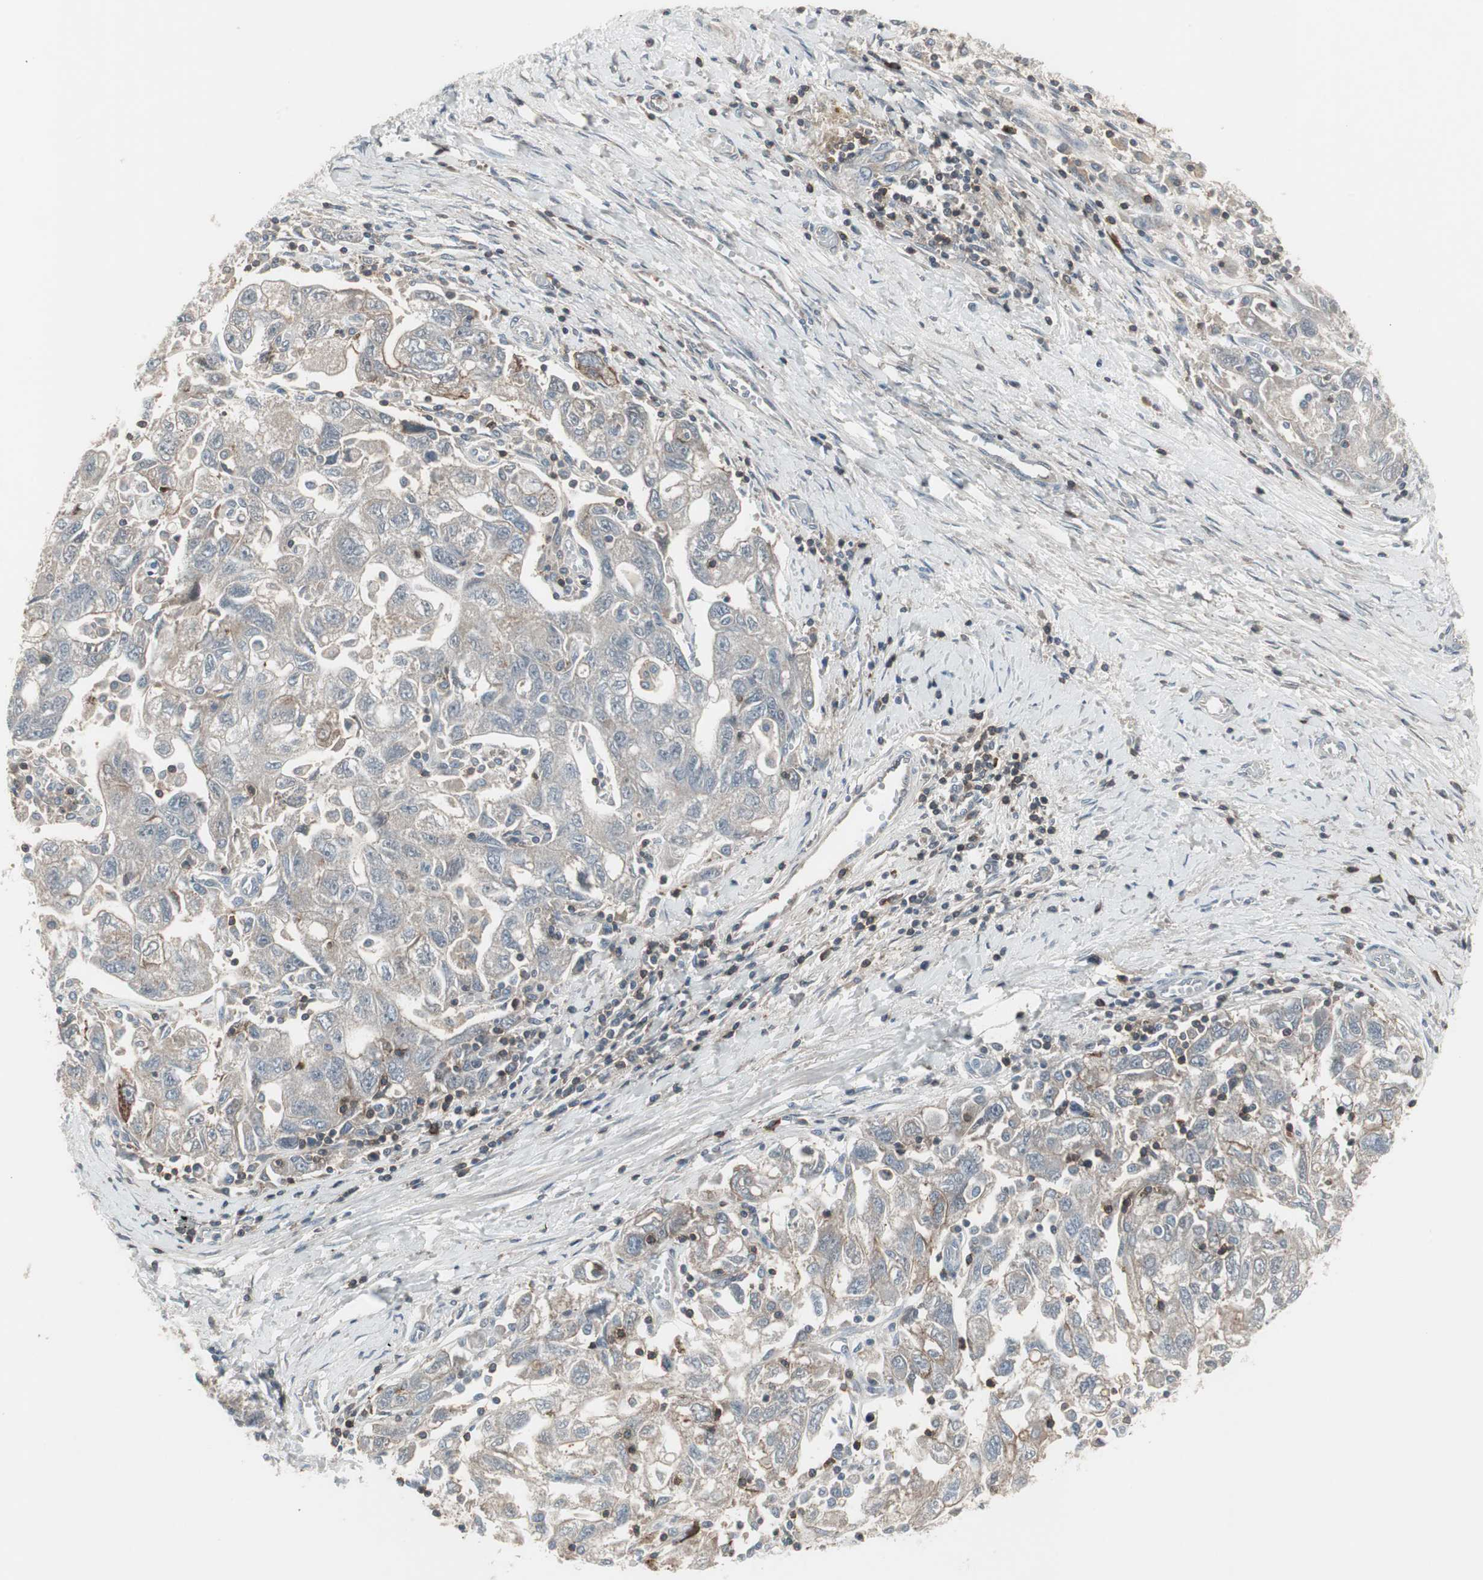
{"staining": {"intensity": "weak", "quantity": "<25%", "location": "cytoplasmic/membranous"}, "tissue": "ovarian cancer", "cell_type": "Tumor cells", "image_type": "cancer", "snomed": [{"axis": "morphology", "description": "Carcinoma, NOS"}, {"axis": "morphology", "description": "Cystadenocarcinoma, serous, NOS"}, {"axis": "topography", "description": "Ovary"}], "caption": "Immunohistochemistry (IHC) photomicrograph of human ovarian serous cystadenocarcinoma stained for a protein (brown), which reveals no positivity in tumor cells. (Stains: DAB immunohistochemistry with hematoxylin counter stain, Microscopy: brightfield microscopy at high magnification).", "gene": "ZSCAN32", "patient": {"sex": "female", "age": 69}}